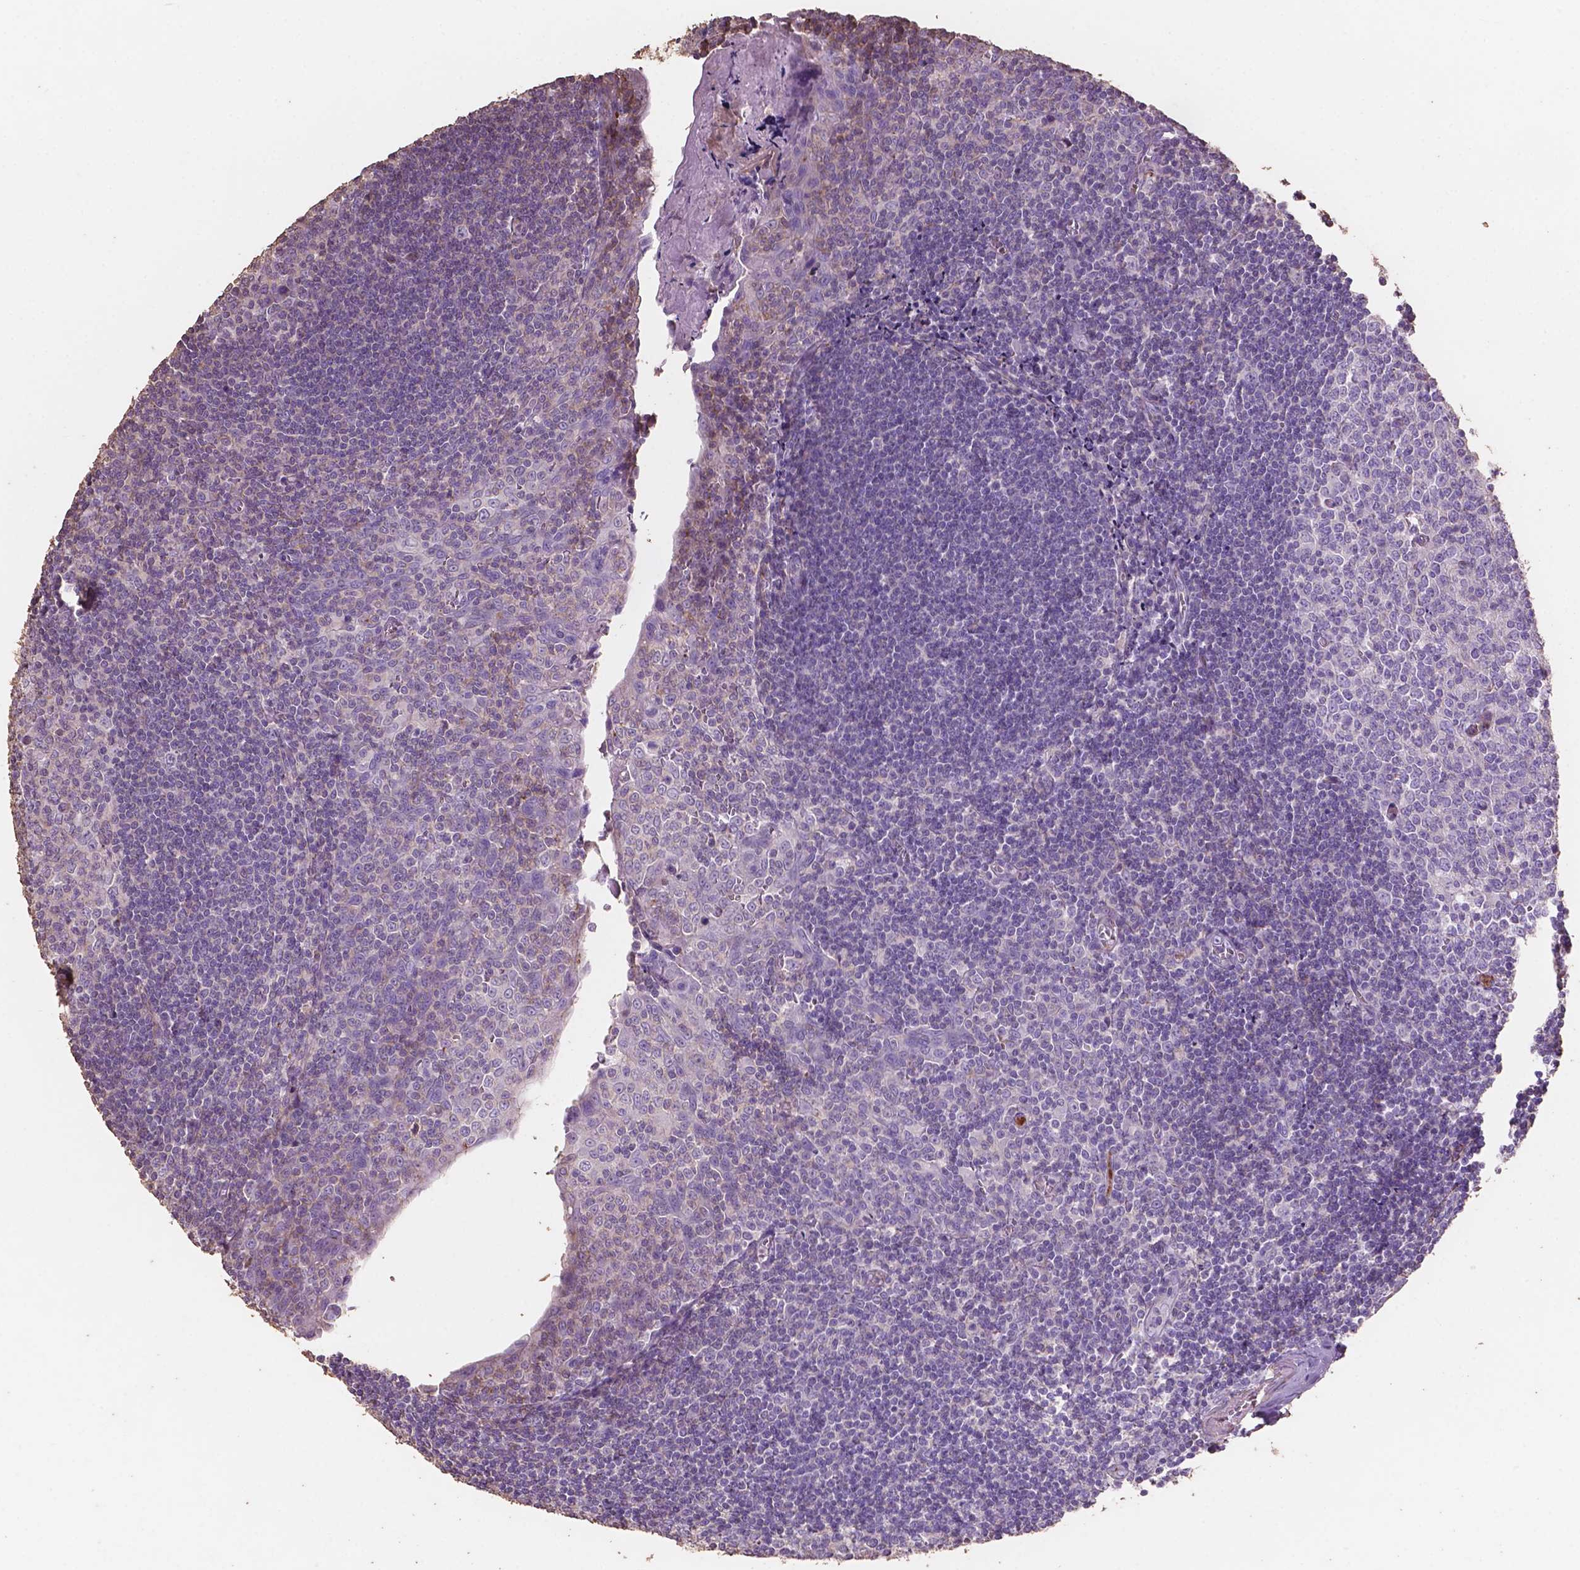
{"staining": {"intensity": "negative", "quantity": "none", "location": "none"}, "tissue": "tonsil", "cell_type": "Germinal center cells", "image_type": "normal", "snomed": [{"axis": "morphology", "description": "Normal tissue, NOS"}, {"axis": "morphology", "description": "Inflammation, NOS"}, {"axis": "topography", "description": "Tonsil"}], "caption": "Immunohistochemistry image of unremarkable tonsil: tonsil stained with DAB (3,3'-diaminobenzidine) displays no significant protein staining in germinal center cells. The staining was performed using DAB to visualize the protein expression in brown, while the nuclei were stained in blue with hematoxylin (Magnification: 20x).", "gene": "COMMD4", "patient": {"sex": "female", "age": 31}}